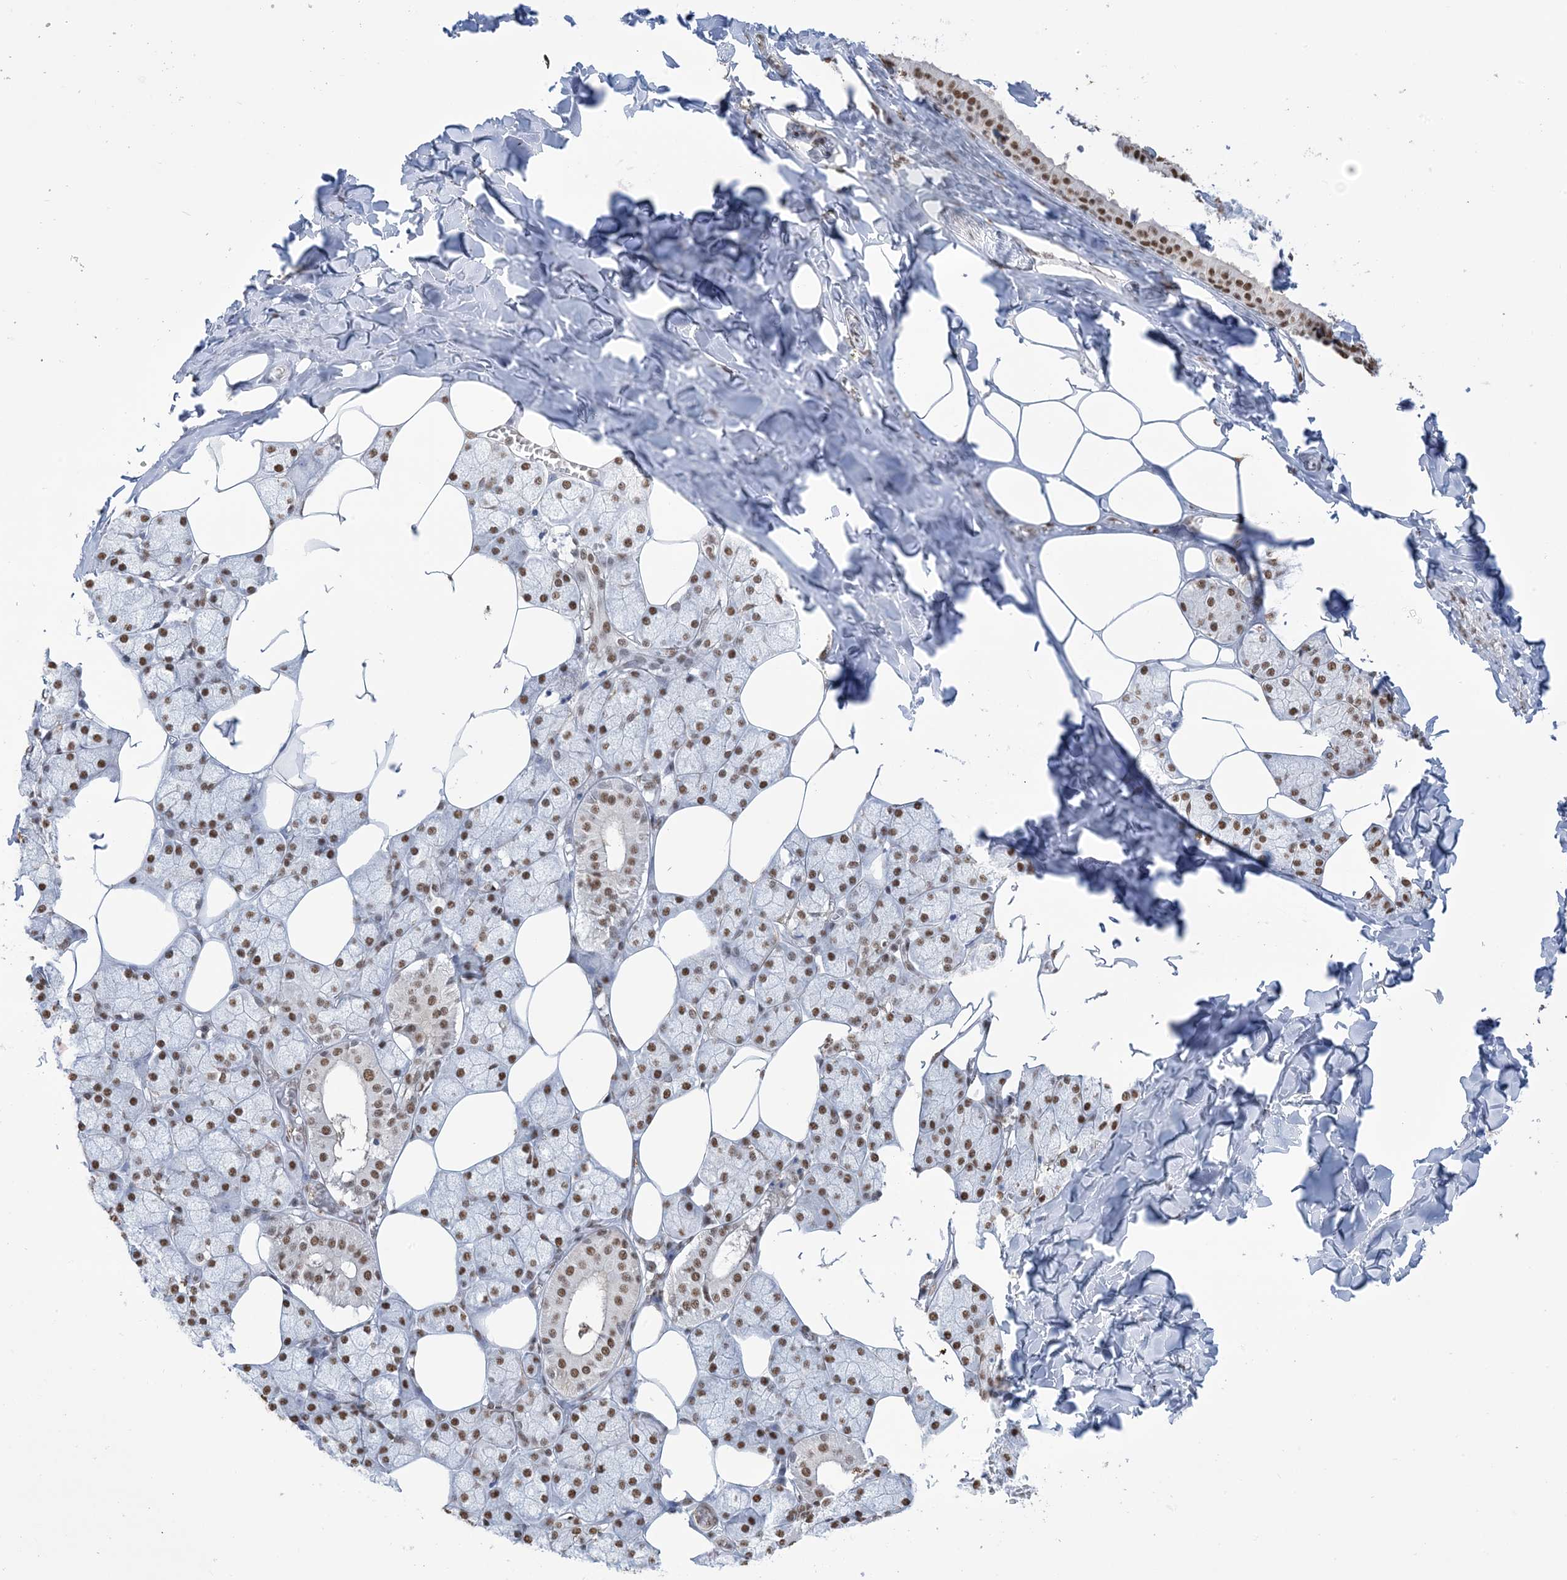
{"staining": {"intensity": "strong", "quantity": ">75%", "location": "nuclear"}, "tissue": "salivary gland", "cell_type": "Glandular cells", "image_type": "normal", "snomed": [{"axis": "morphology", "description": "Normal tissue, NOS"}, {"axis": "topography", "description": "Salivary gland"}], "caption": "Benign salivary gland reveals strong nuclear expression in approximately >75% of glandular cells, visualized by immunohistochemistry.", "gene": "ZNF792", "patient": {"sex": "male", "age": 62}}